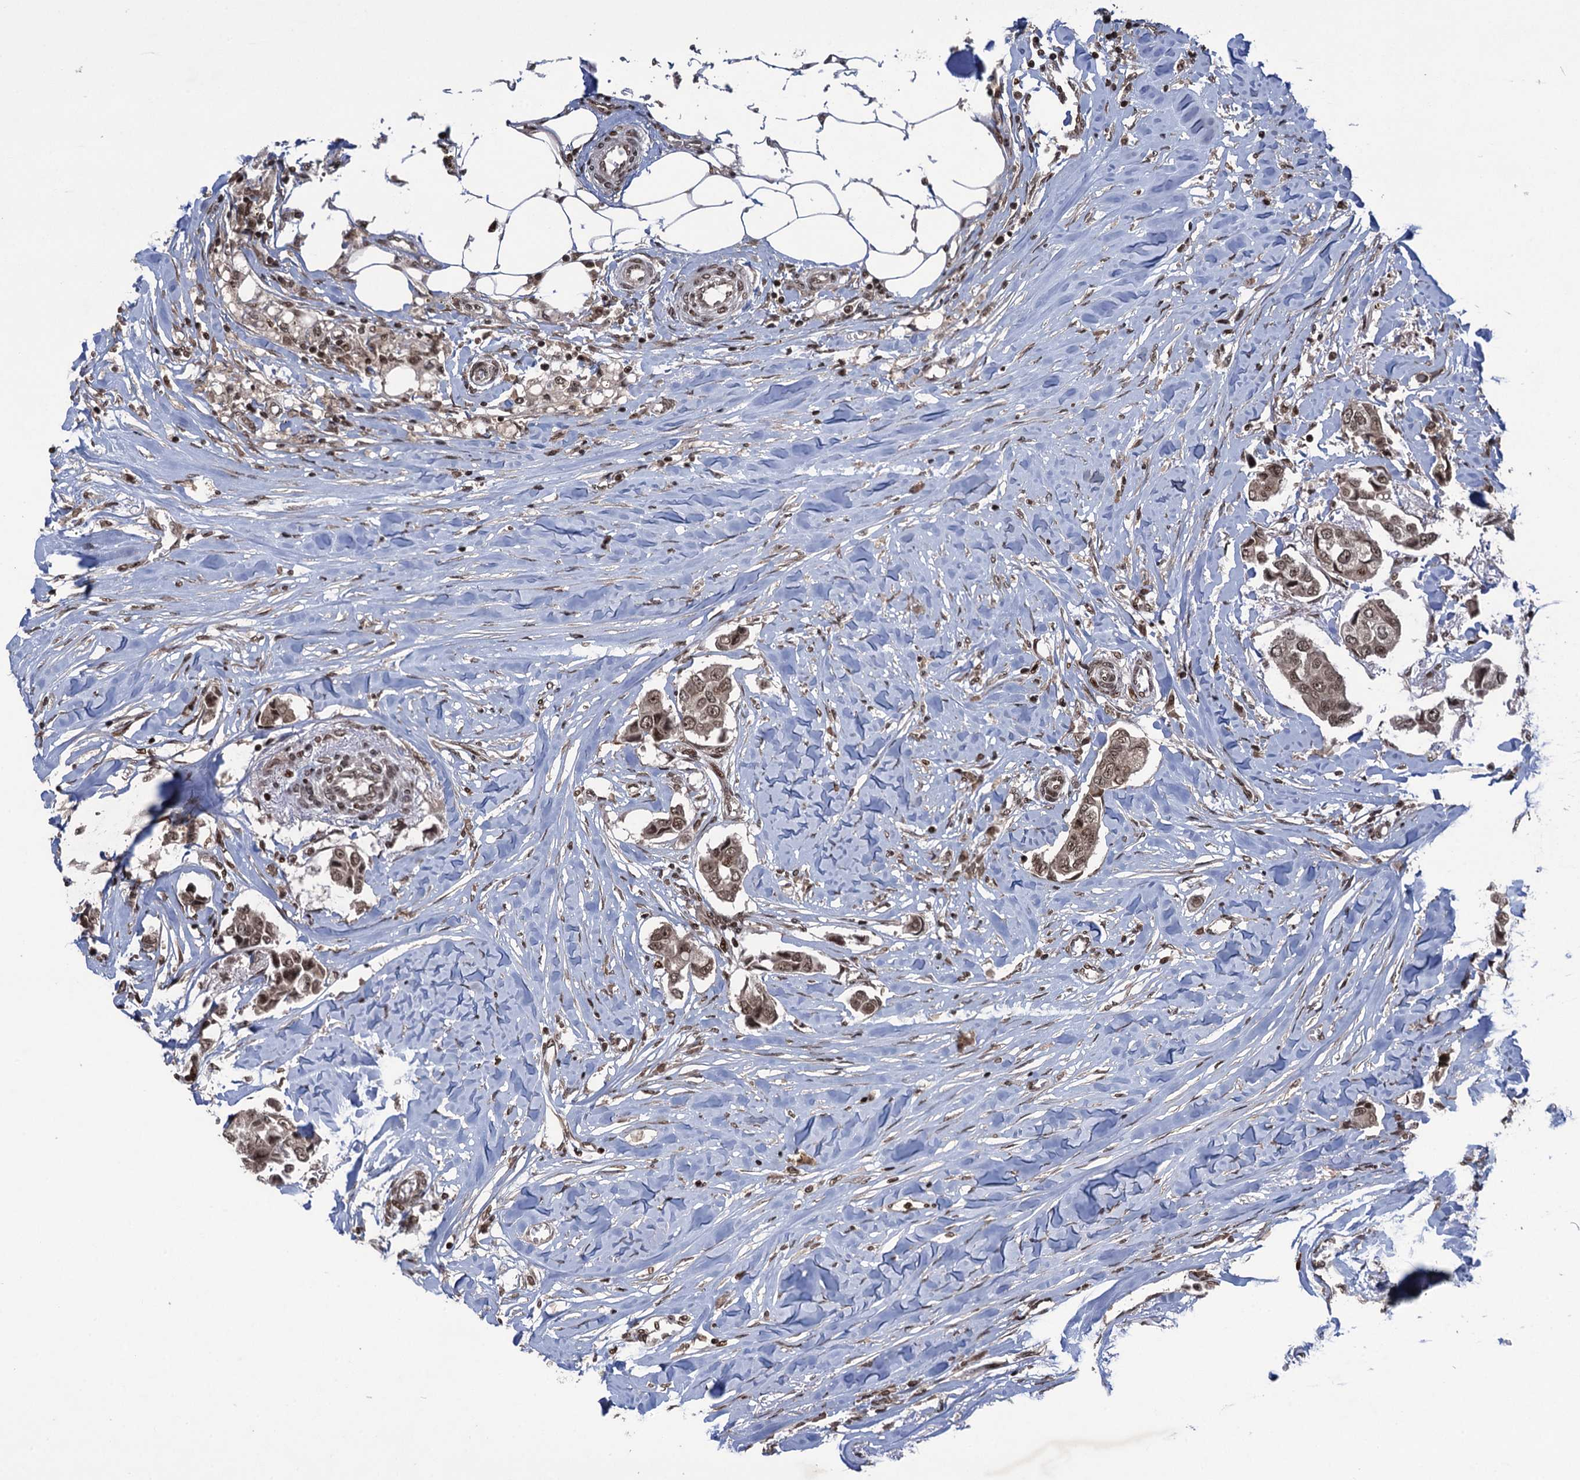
{"staining": {"intensity": "moderate", "quantity": ">75%", "location": "cytoplasmic/membranous,nuclear"}, "tissue": "breast cancer", "cell_type": "Tumor cells", "image_type": "cancer", "snomed": [{"axis": "morphology", "description": "Duct carcinoma"}, {"axis": "topography", "description": "Breast"}], "caption": "Breast cancer (intraductal carcinoma) stained with a brown dye exhibits moderate cytoplasmic/membranous and nuclear positive staining in approximately >75% of tumor cells.", "gene": "ZNF169", "patient": {"sex": "female", "age": 80}}